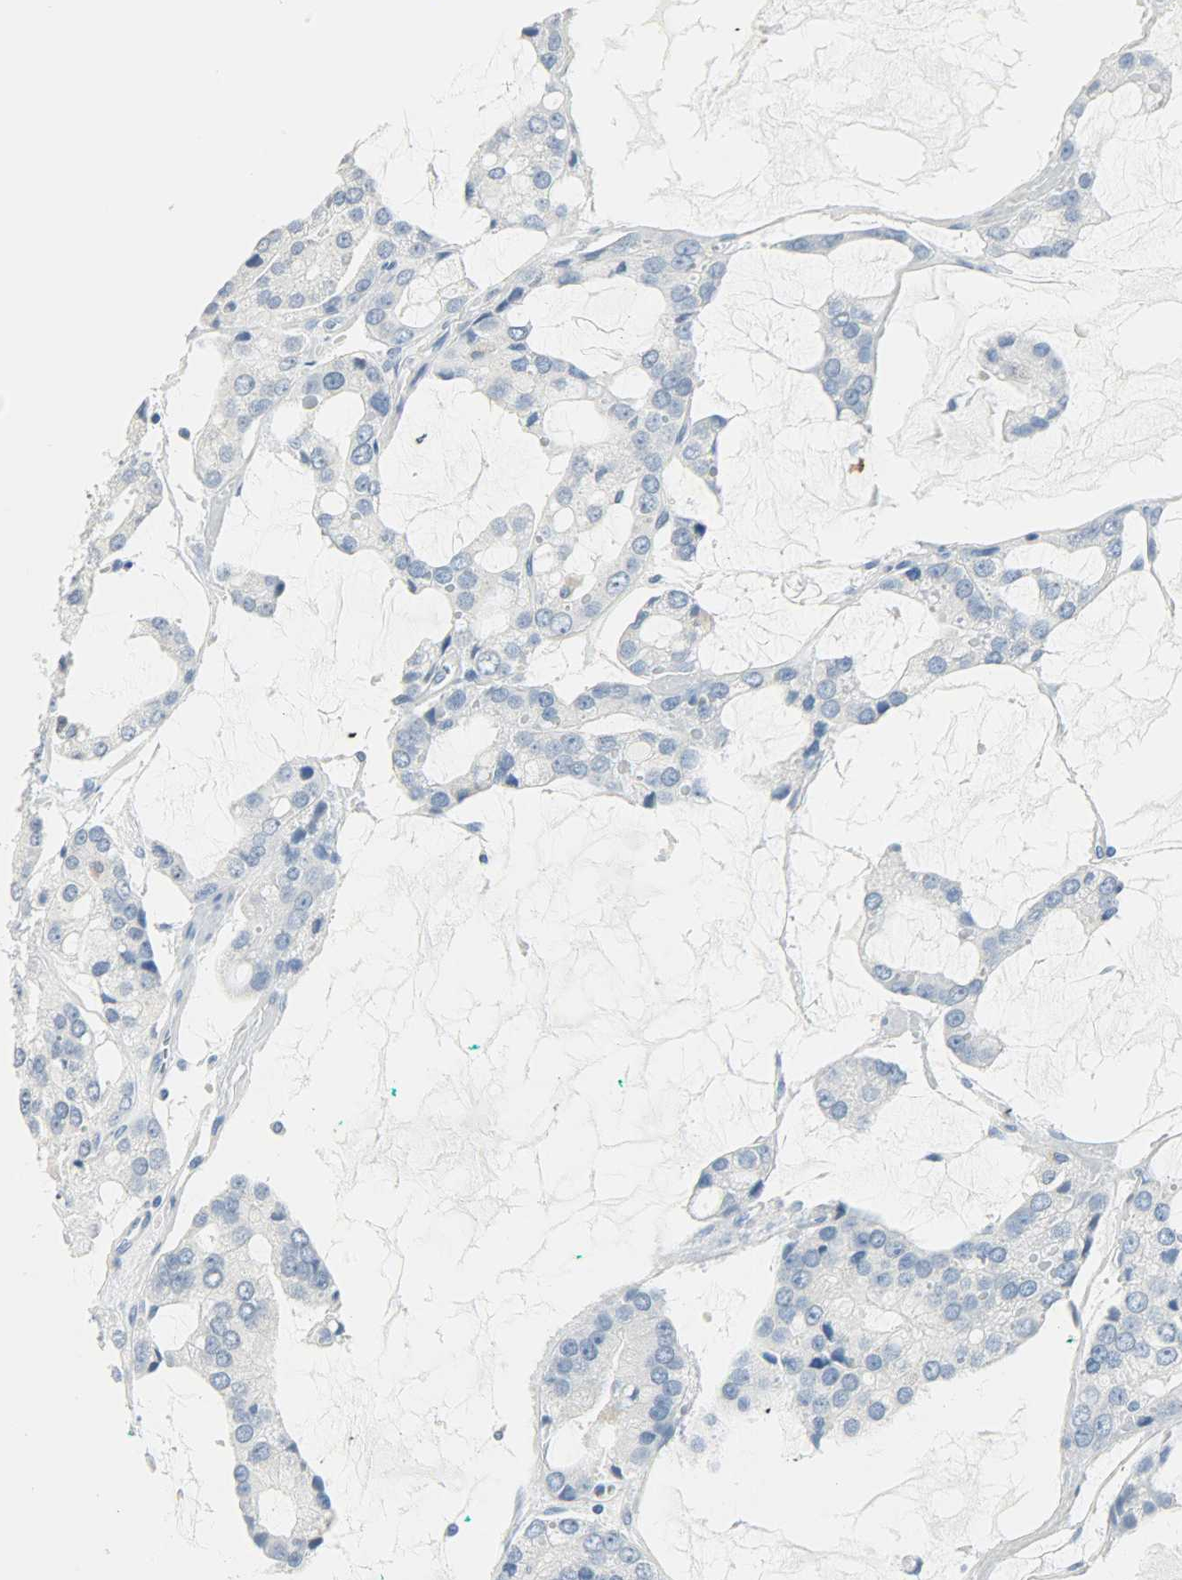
{"staining": {"intensity": "negative", "quantity": "none", "location": "none"}, "tissue": "prostate cancer", "cell_type": "Tumor cells", "image_type": "cancer", "snomed": [{"axis": "morphology", "description": "Adenocarcinoma, High grade"}, {"axis": "topography", "description": "Prostate"}], "caption": "The photomicrograph demonstrates no staining of tumor cells in prostate cancer.", "gene": "PTPN6", "patient": {"sex": "male", "age": 67}}